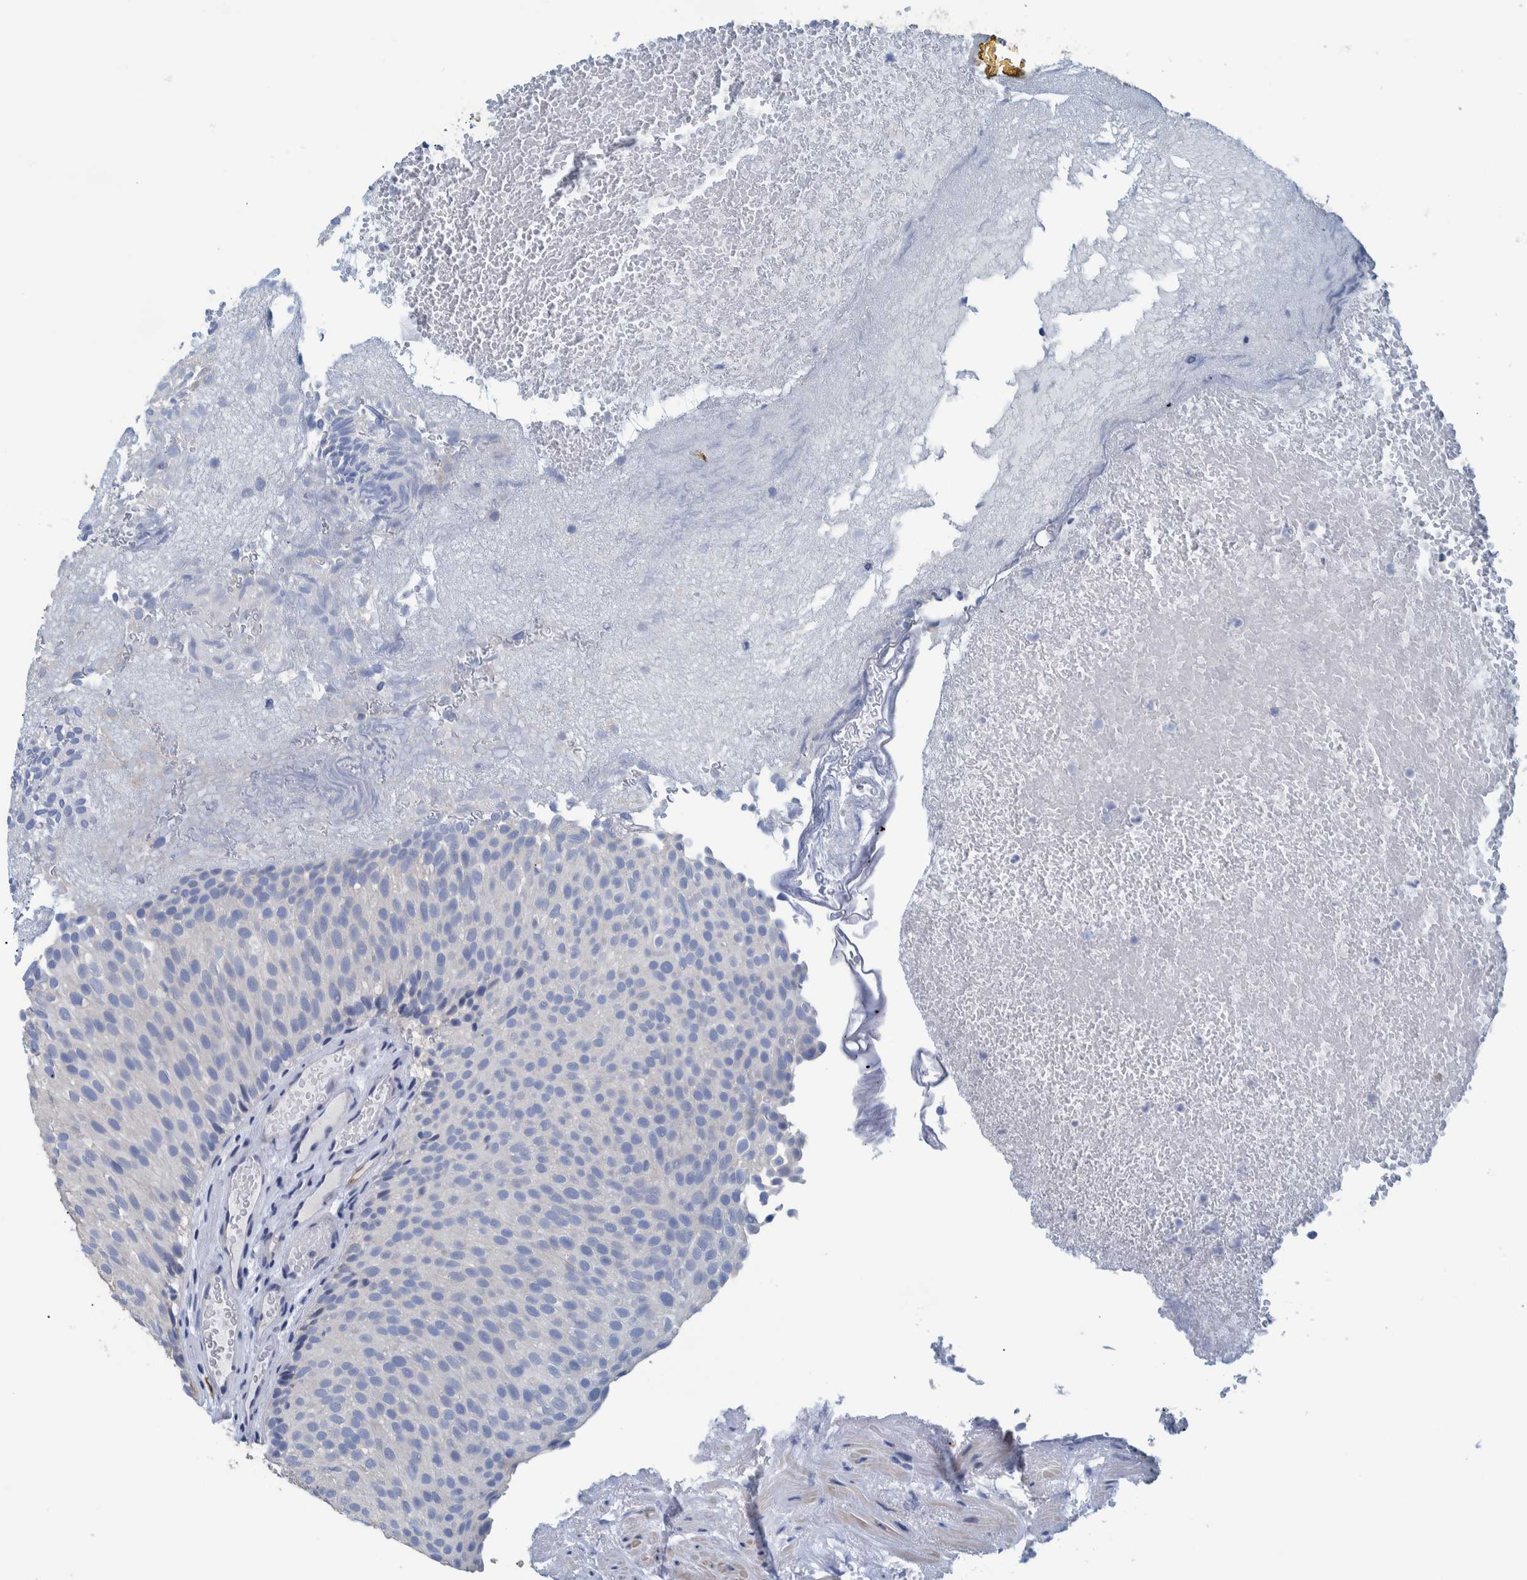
{"staining": {"intensity": "negative", "quantity": "none", "location": "none"}, "tissue": "urothelial cancer", "cell_type": "Tumor cells", "image_type": "cancer", "snomed": [{"axis": "morphology", "description": "Urothelial carcinoma, Low grade"}, {"axis": "topography", "description": "Urinary bladder"}], "caption": "This histopathology image is of urothelial cancer stained with immunohistochemistry to label a protein in brown with the nuclei are counter-stained blue. There is no expression in tumor cells.", "gene": "IDO1", "patient": {"sex": "male", "age": 78}}